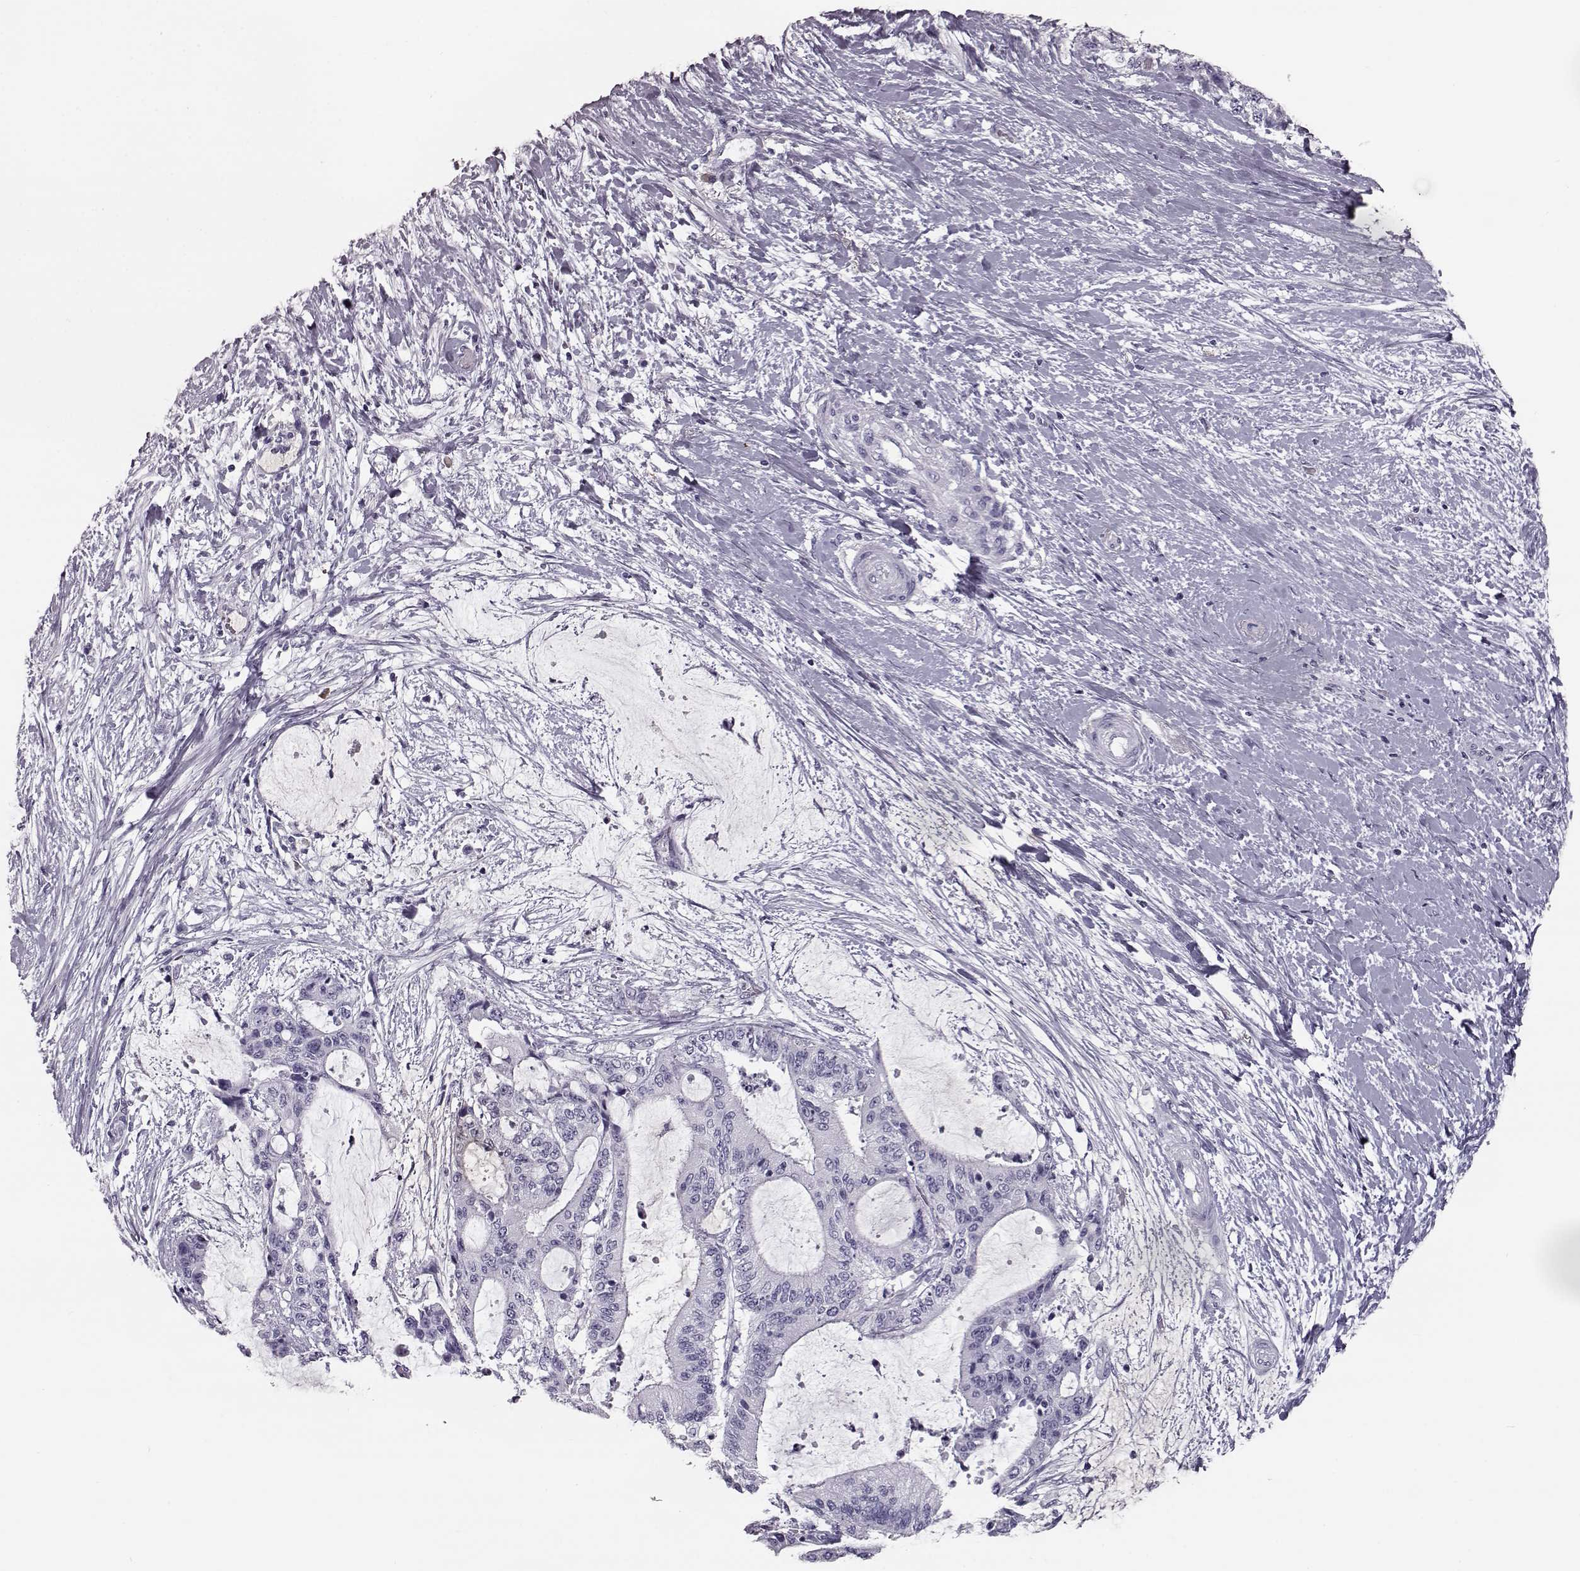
{"staining": {"intensity": "negative", "quantity": "none", "location": "none"}, "tissue": "liver cancer", "cell_type": "Tumor cells", "image_type": "cancer", "snomed": [{"axis": "morphology", "description": "Cholangiocarcinoma"}, {"axis": "topography", "description": "Liver"}], "caption": "IHC of human liver cancer exhibits no expression in tumor cells. (Brightfield microscopy of DAB (3,3'-diaminobenzidine) immunohistochemistry at high magnification).", "gene": "CCL19", "patient": {"sex": "female", "age": 73}}